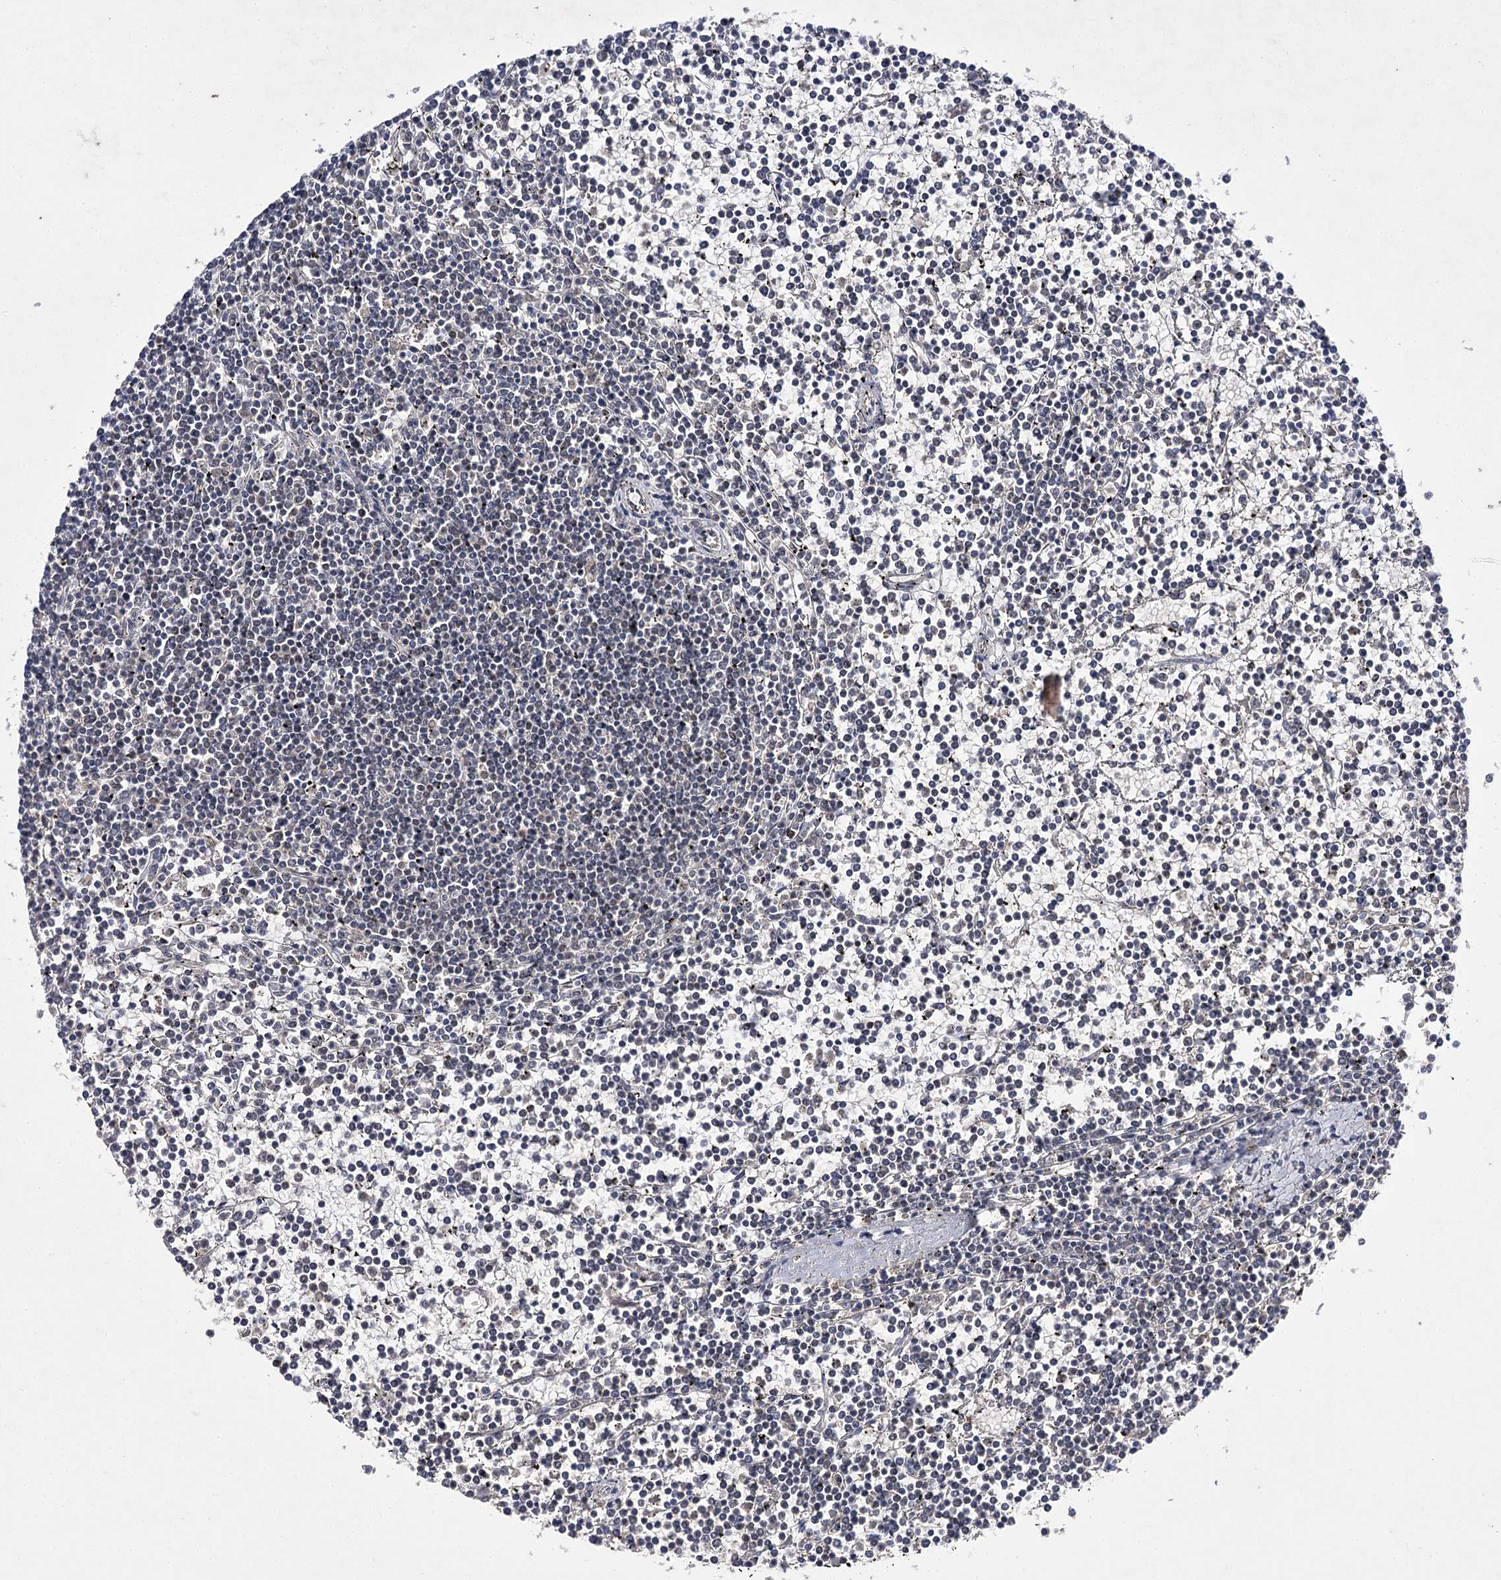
{"staining": {"intensity": "negative", "quantity": "none", "location": "none"}, "tissue": "lymphoma", "cell_type": "Tumor cells", "image_type": "cancer", "snomed": [{"axis": "morphology", "description": "Malignant lymphoma, non-Hodgkin's type, Low grade"}, {"axis": "topography", "description": "Spleen"}], "caption": "An image of human low-grade malignant lymphoma, non-Hodgkin's type is negative for staining in tumor cells.", "gene": "BCR", "patient": {"sex": "female", "age": 19}}